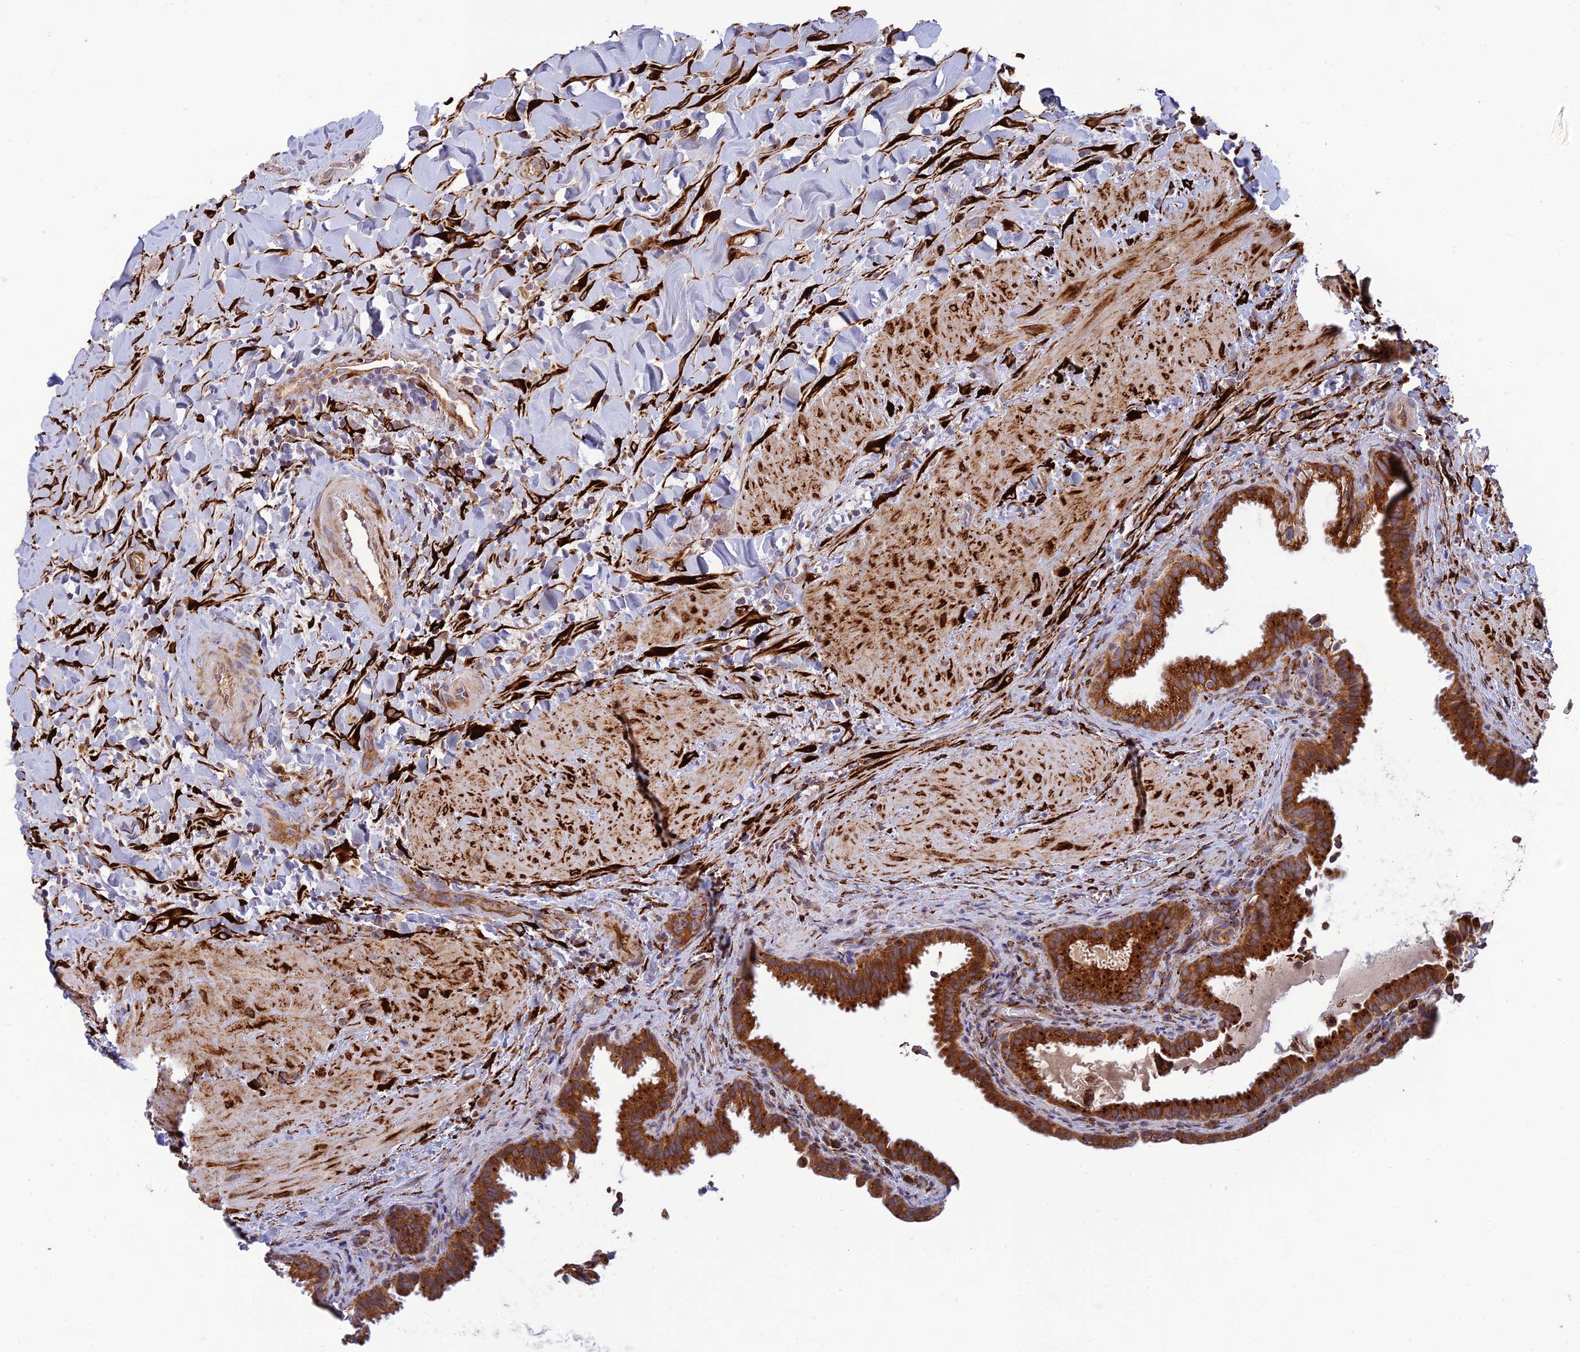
{"staining": {"intensity": "strong", "quantity": "25%-75%", "location": "cytoplasmic/membranous"}, "tissue": "gallbladder", "cell_type": "Glandular cells", "image_type": "normal", "snomed": [{"axis": "morphology", "description": "Normal tissue, NOS"}, {"axis": "topography", "description": "Gallbladder"}], "caption": "Glandular cells show high levels of strong cytoplasmic/membranous positivity in approximately 25%-75% of cells in unremarkable human gallbladder. (Stains: DAB (3,3'-diaminobenzidine) in brown, nuclei in blue, Microscopy: brightfield microscopy at high magnification).", "gene": "RCN3", "patient": {"sex": "male", "age": 24}}